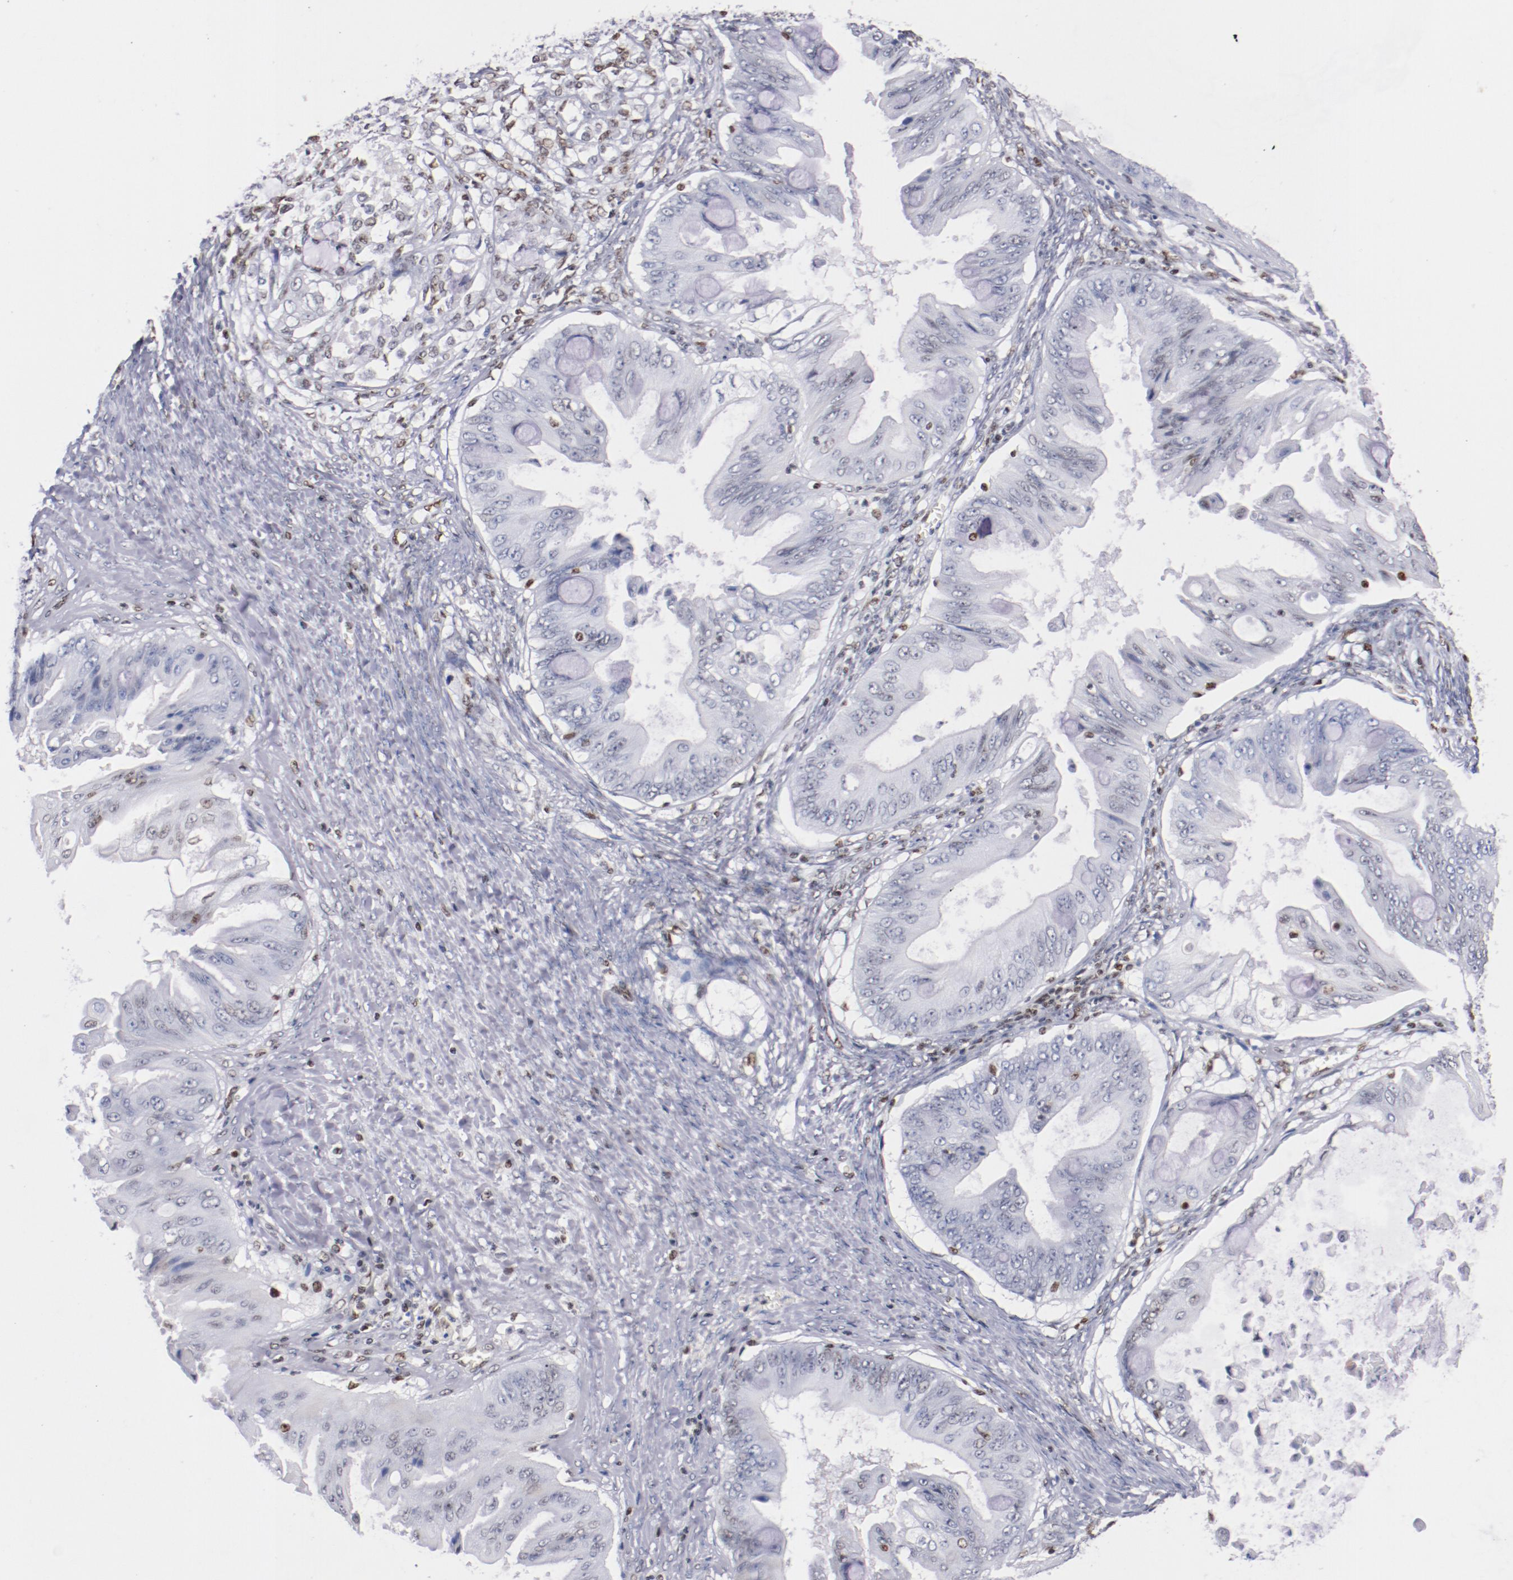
{"staining": {"intensity": "negative", "quantity": "none", "location": "none"}, "tissue": "ovarian cancer", "cell_type": "Tumor cells", "image_type": "cancer", "snomed": [{"axis": "morphology", "description": "Cystadenocarcinoma, mucinous, NOS"}, {"axis": "topography", "description": "Ovary"}], "caption": "High magnification brightfield microscopy of ovarian mucinous cystadenocarcinoma stained with DAB (3,3'-diaminobenzidine) (brown) and counterstained with hematoxylin (blue): tumor cells show no significant expression. (Stains: DAB IHC with hematoxylin counter stain, Microscopy: brightfield microscopy at high magnification).", "gene": "IFI16", "patient": {"sex": "female", "age": 37}}